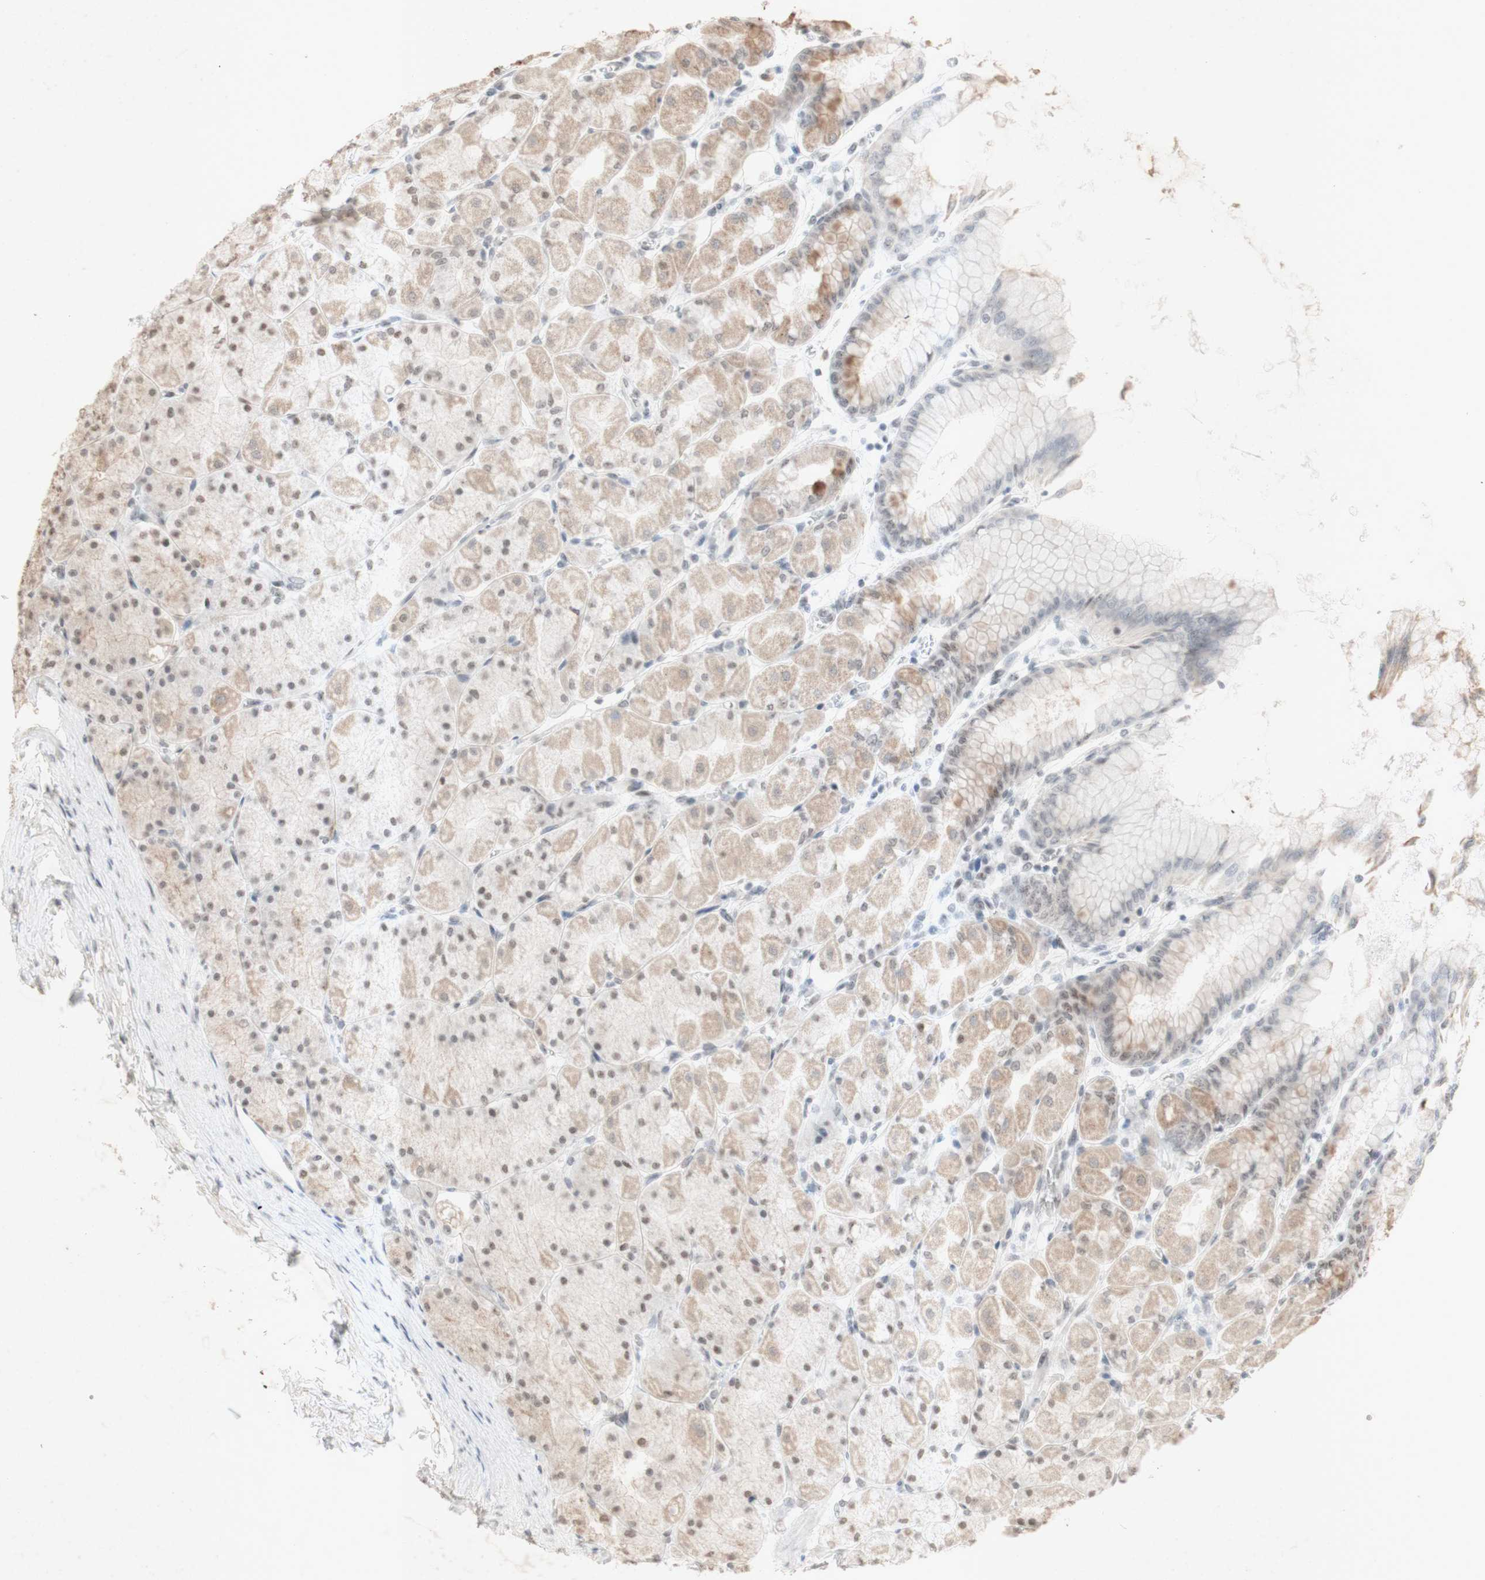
{"staining": {"intensity": "moderate", "quantity": "25%-75%", "location": "cytoplasmic/membranous,nuclear"}, "tissue": "stomach", "cell_type": "Glandular cells", "image_type": "normal", "snomed": [{"axis": "morphology", "description": "Normal tissue, NOS"}, {"axis": "topography", "description": "Stomach, upper"}], "caption": "Moderate cytoplasmic/membranous,nuclear expression is appreciated in about 25%-75% of glandular cells in unremarkable stomach.", "gene": "CENPB", "patient": {"sex": "female", "age": 56}}